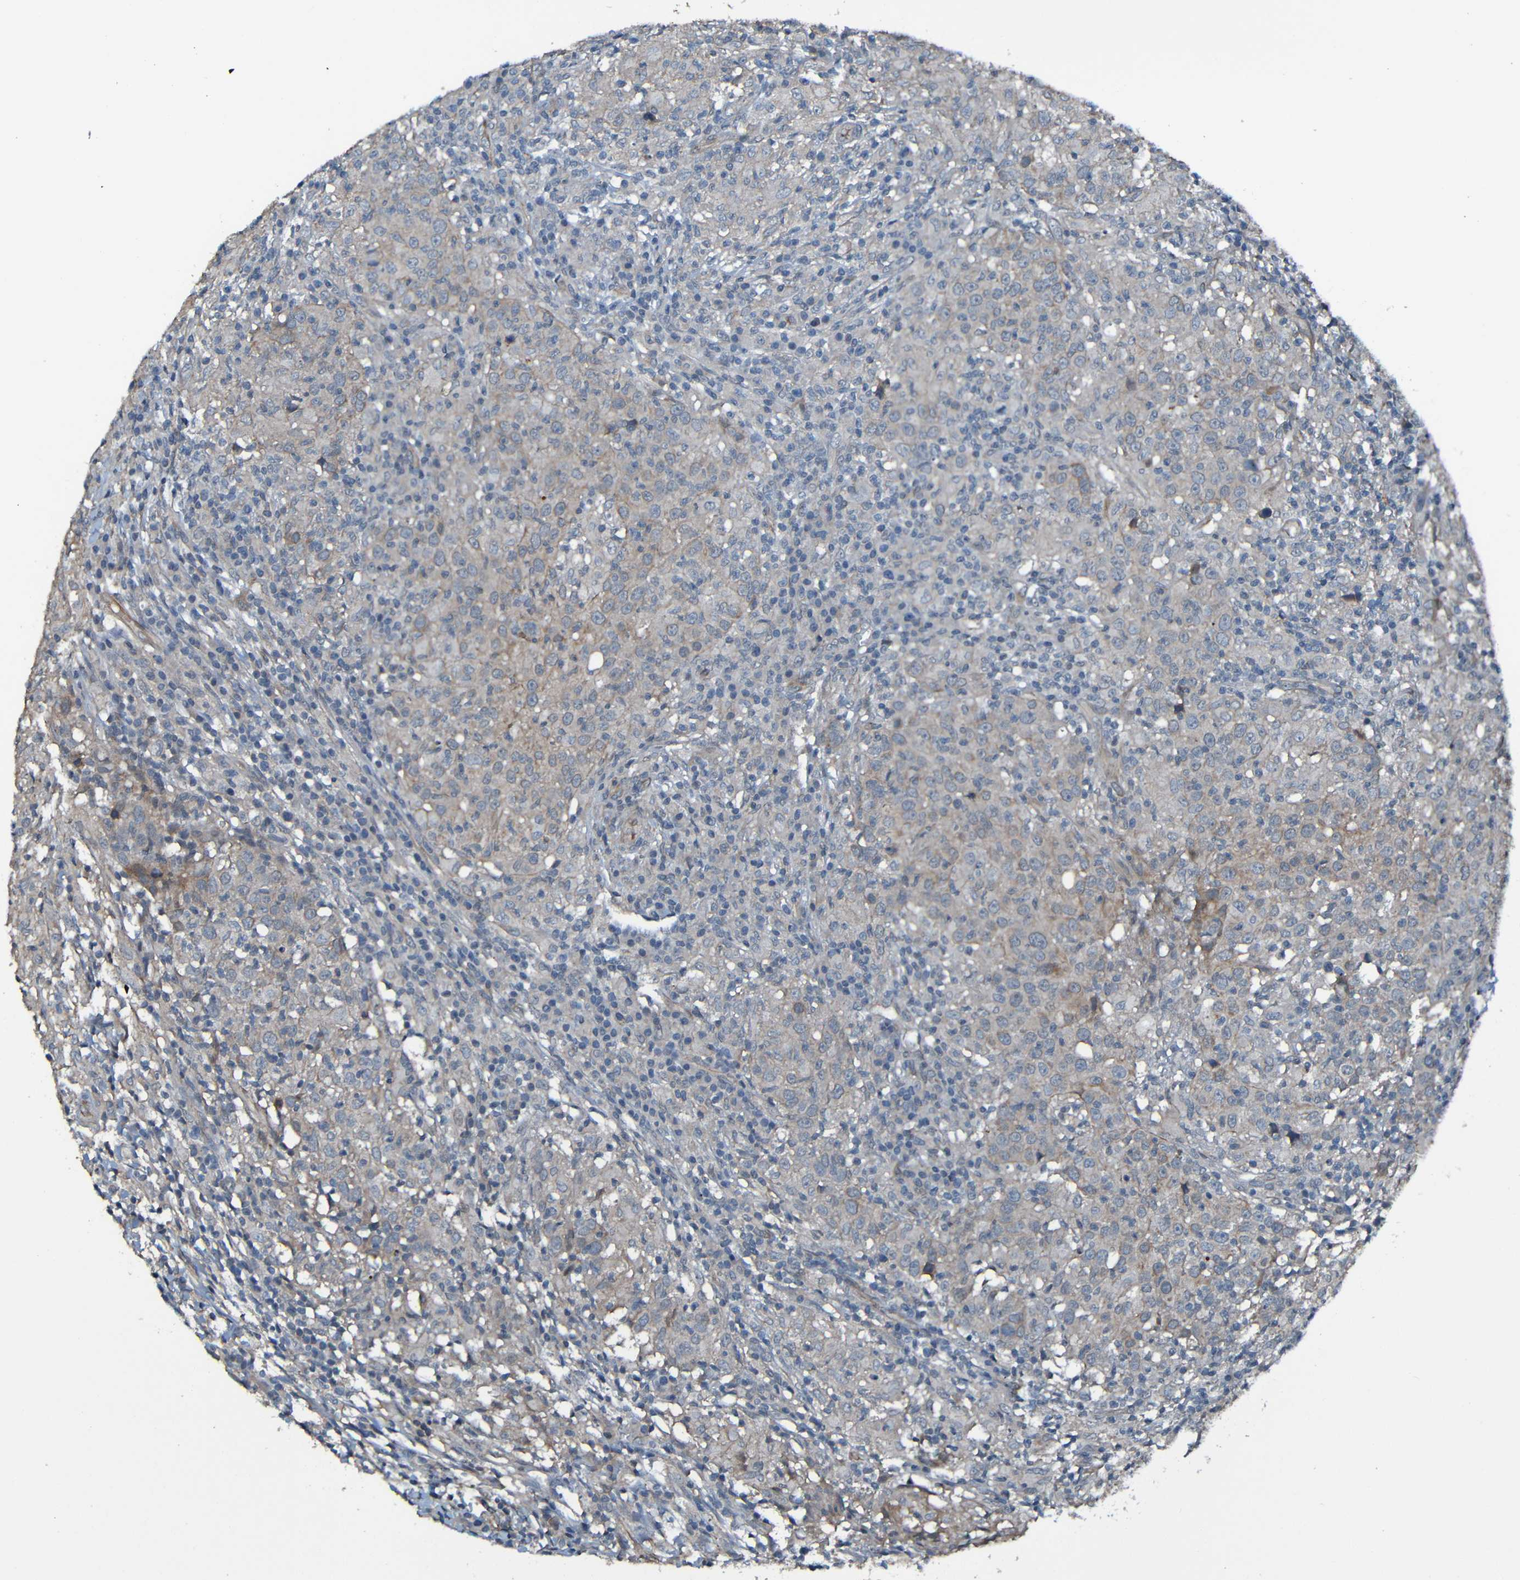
{"staining": {"intensity": "negative", "quantity": "none", "location": "none"}, "tissue": "head and neck cancer", "cell_type": "Tumor cells", "image_type": "cancer", "snomed": [{"axis": "morphology", "description": "Adenocarcinoma, NOS"}, {"axis": "topography", "description": "Salivary gland"}, {"axis": "topography", "description": "Head-Neck"}], "caption": "DAB immunohistochemical staining of head and neck cancer demonstrates no significant positivity in tumor cells. Brightfield microscopy of immunohistochemistry (IHC) stained with DAB (brown) and hematoxylin (blue), captured at high magnification.", "gene": "LGR5", "patient": {"sex": "female", "age": 65}}